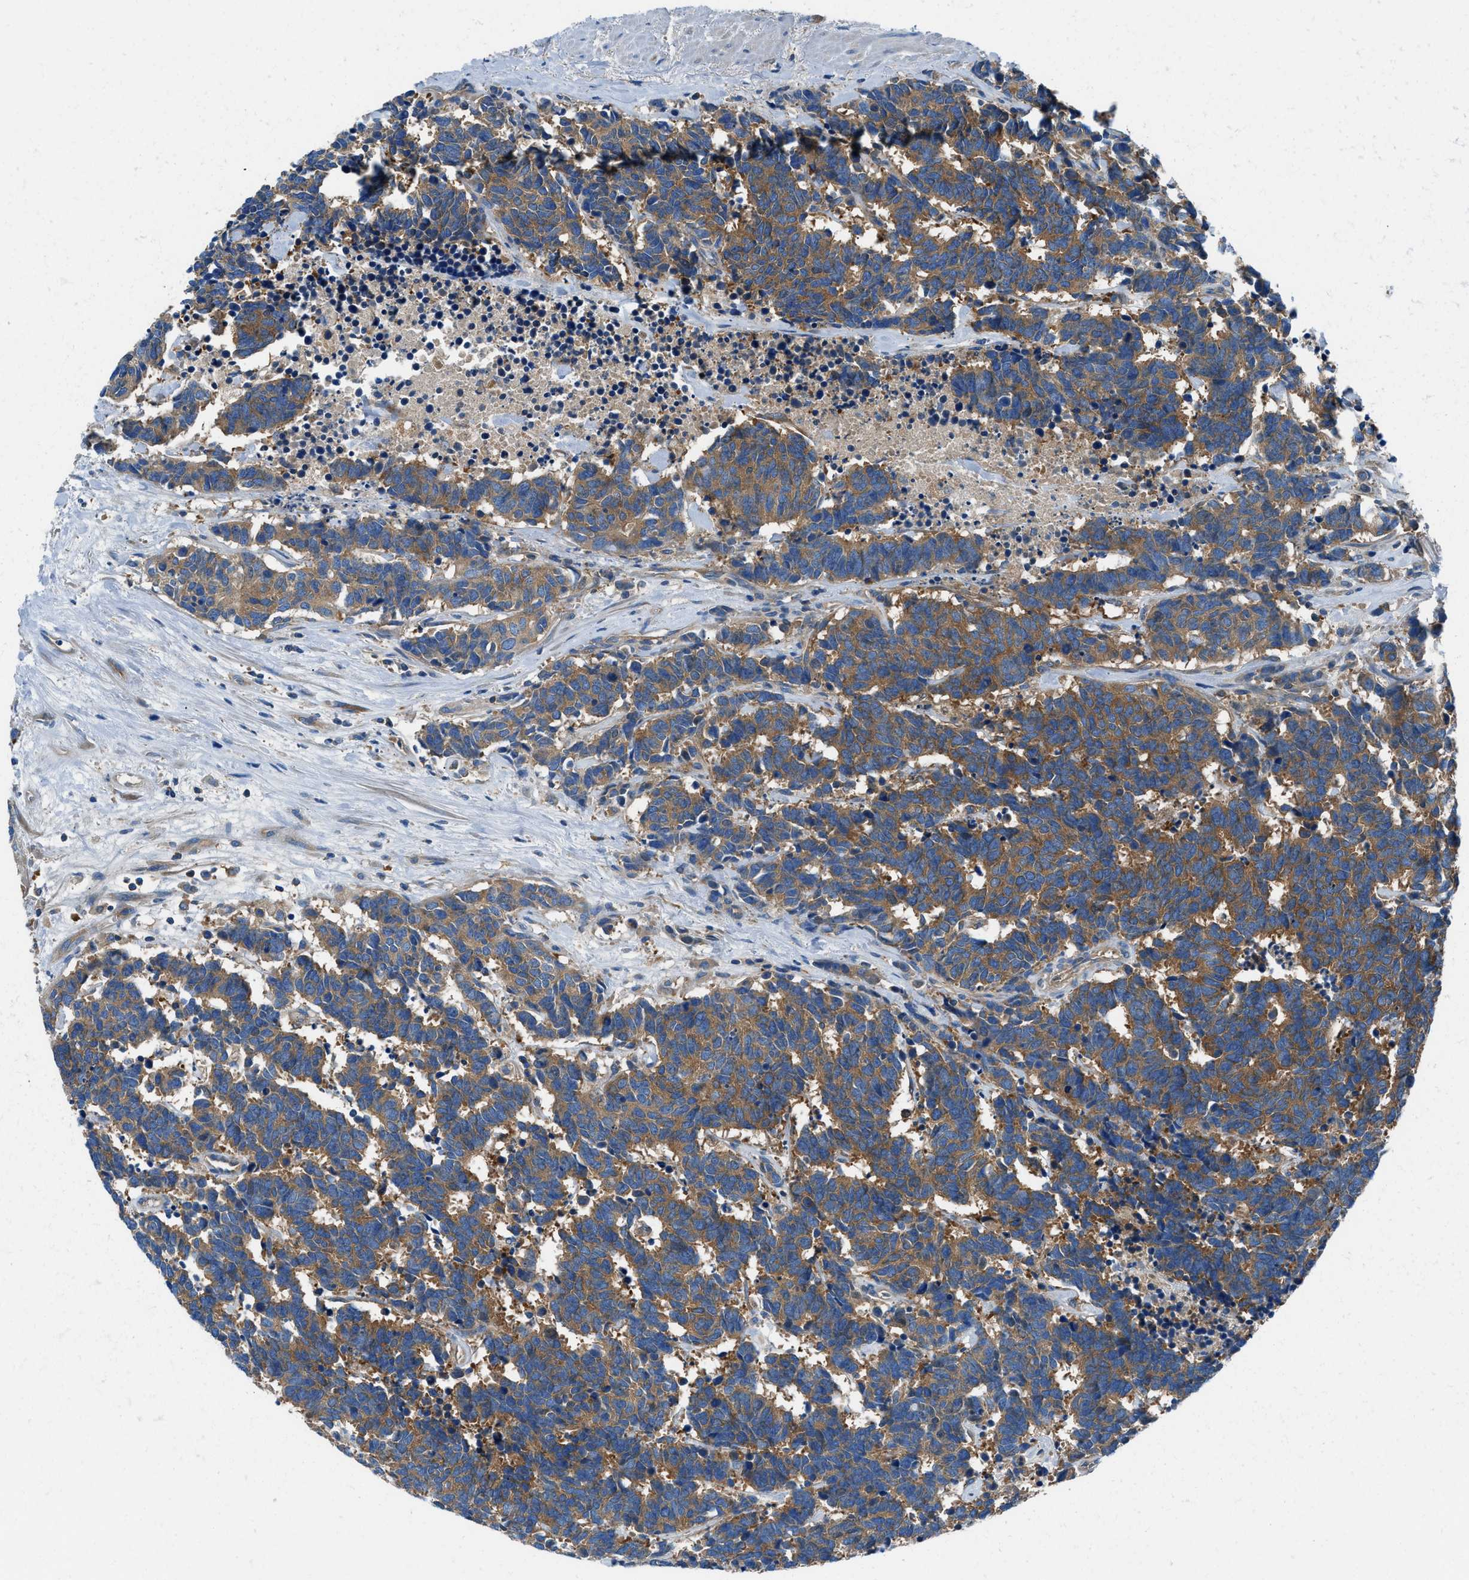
{"staining": {"intensity": "moderate", "quantity": ">75%", "location": "cytoplasmic/membranous"}, "tissue": "carcinoid", "cell_type": "Tumor cells", "image_type": "cancer", "snomed": [{"axis": "morphology", "description": "Carcinoma, NOS"}, {"axis": "morphology", "description": "Carcinoid, malignant, NOS"}, {"axis": "topography", "description": "Urinary bladder"}], "caption": "Carcinoid stained with a brown dye reveals moderate cytoplasmic/membranous positive expression in approximately >75% of tumor cells.", "gene": "SARS1", "patient": {"sex": "male", "age": 57}}